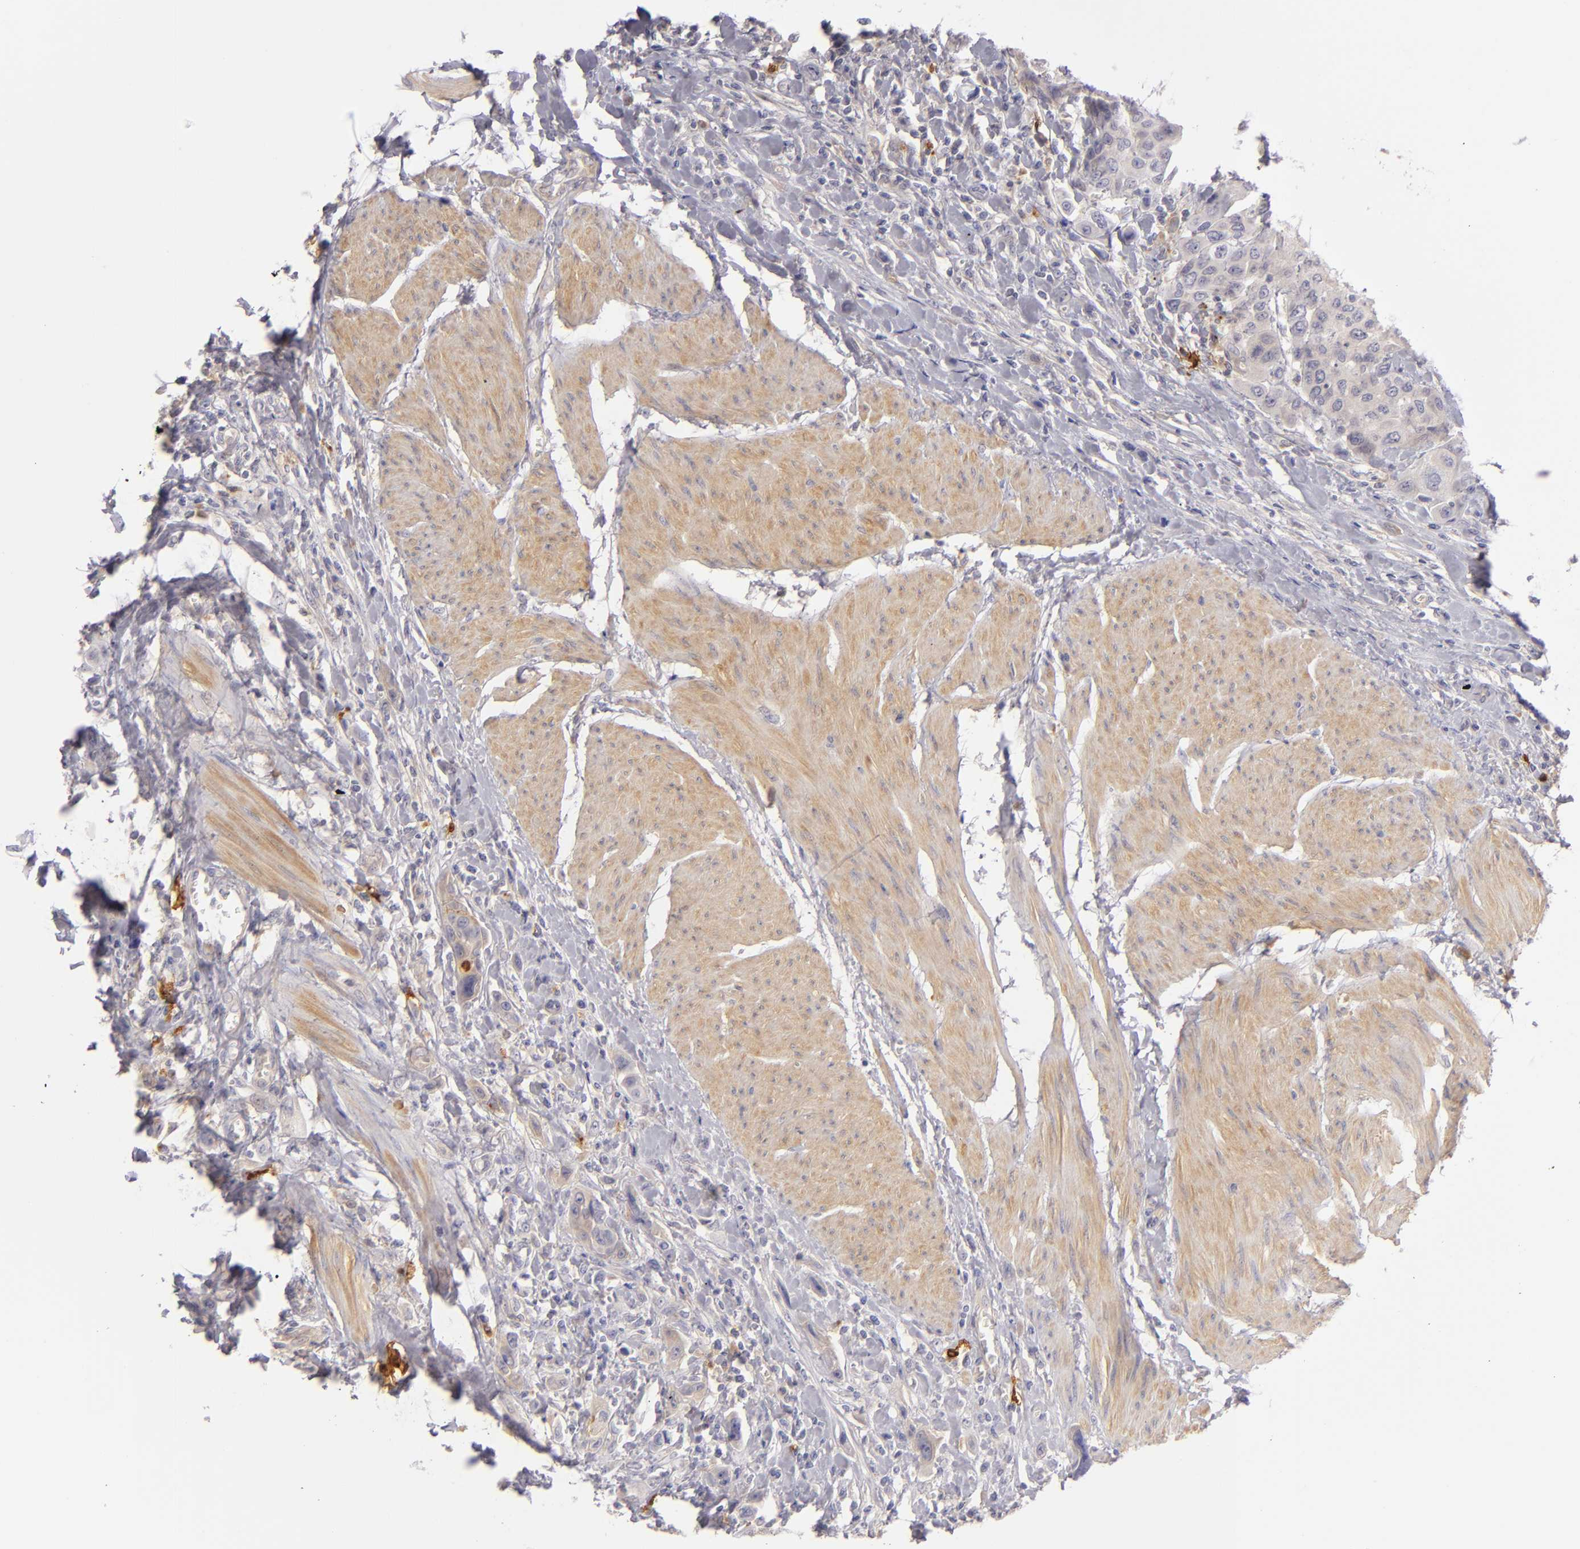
{"staining": {"intensity": "weak", "quantity": "25%-75%", "location": "cytoplasmic/membranous"}, "tissue": "urothelial cancer", "cell_type": "Tumor cells", "image_type": "cancer", "snomed": [{"axis": "morphology", "description": "Urothelial carcinoma, High grade"}, {"axis": "topography", "description": "Urinary bladder"}], "caption": "Immunohistochemical staining of urothelial cancer exhibits low levels of weak cytoplasmic/membranous expression in approximately 25%-75% of tumor cells.", "gene": "CD83", "patient": {"sex": "male", "age": 50}}